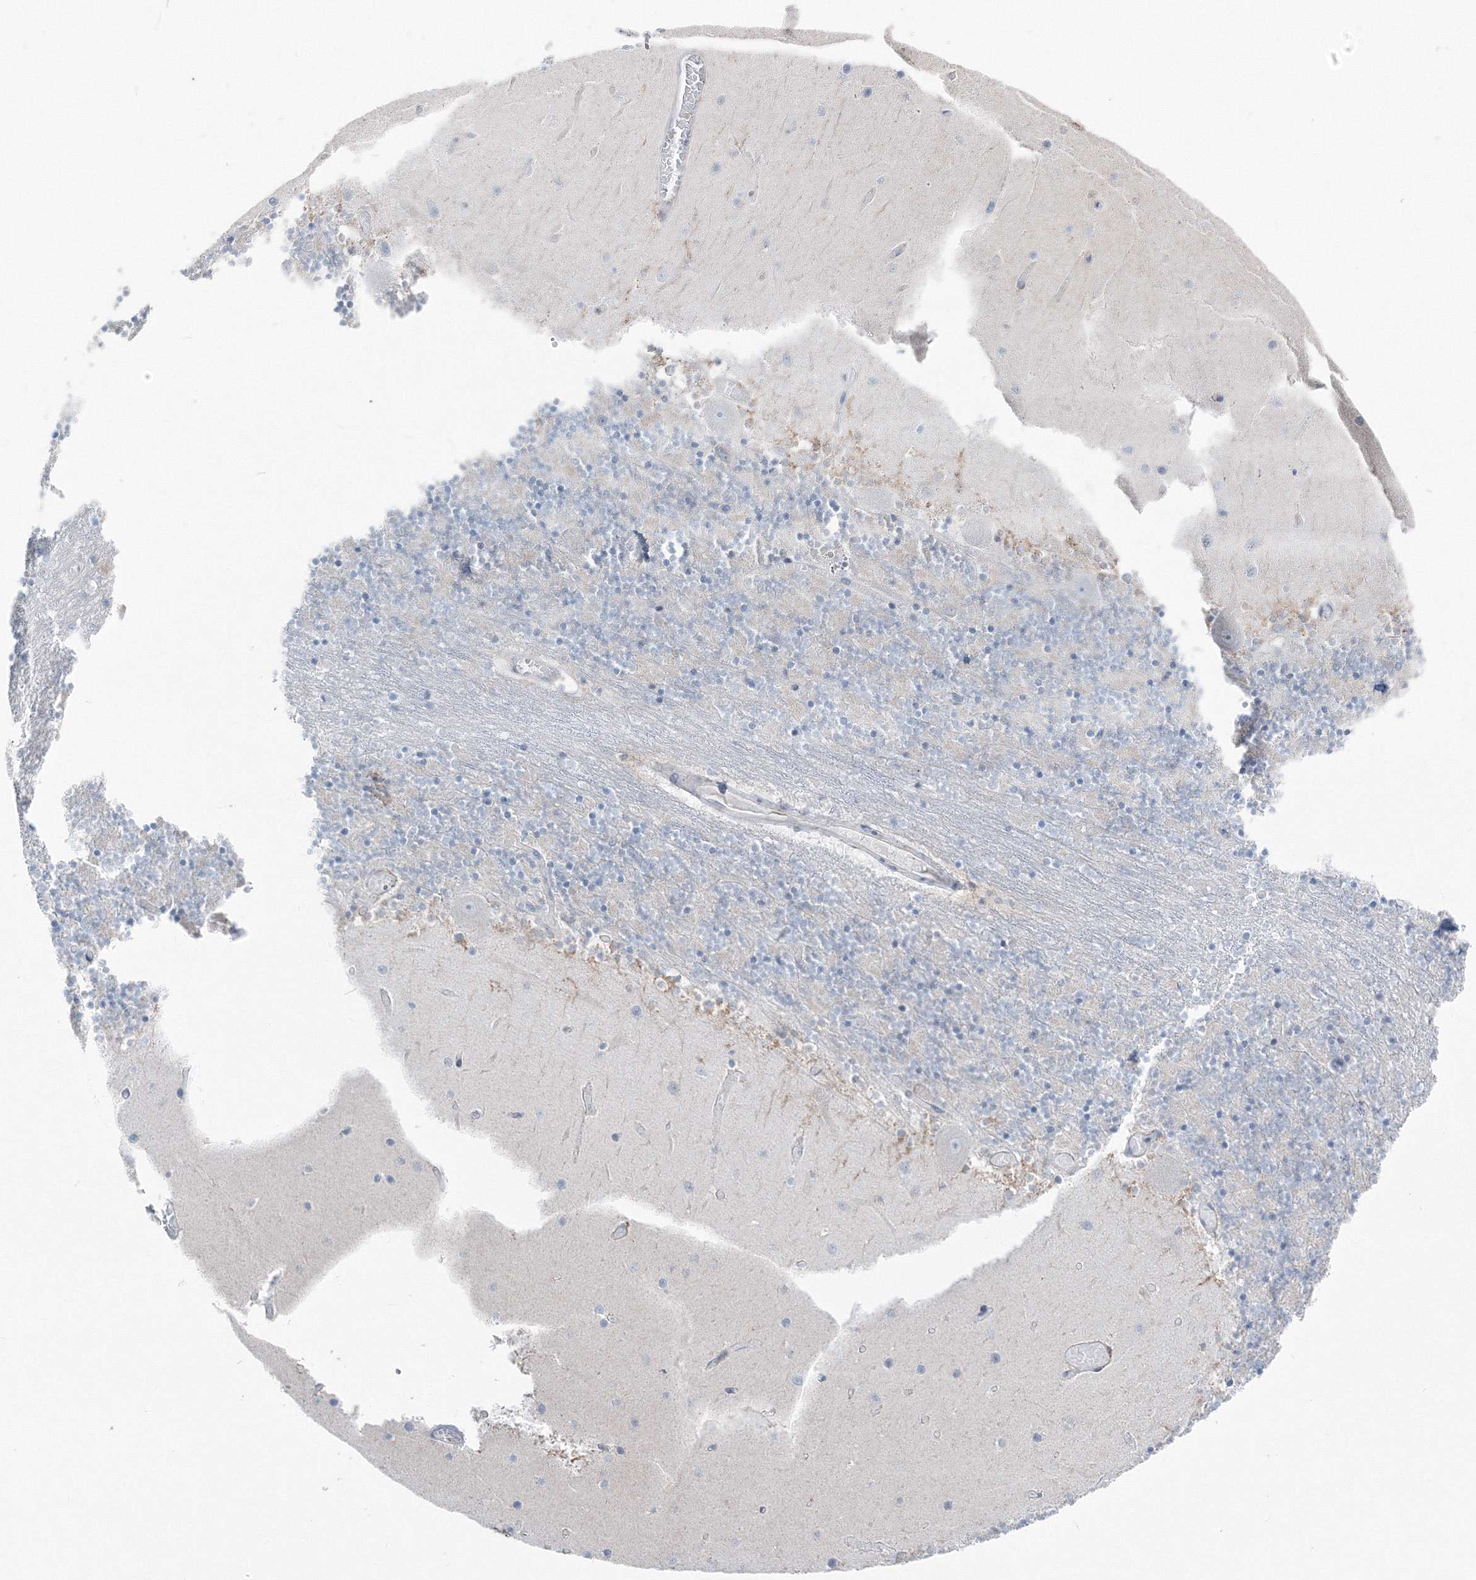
{"staining": {"intensity": "negative", "quantity": "none", "location": "none"}, "tissue": "cerebellum", "cell_type": "Cells in granular layer", "image_type": "normal", "snomed": [{"axis": "morphology", "description": "Normal tissue, NOS"}, {"axis": "topography", "description": "Cerebellum"}], "caption": "Immunohistochemistry (IHC) micrograph of normal cerebellum stained for a protein (brown), which reveals no expression in cells in granular layer. (DAB immunohistochemistry, high magnification).", "gene": "ENSG00000285283", "patient": {"sex": "female", "age": 28}}